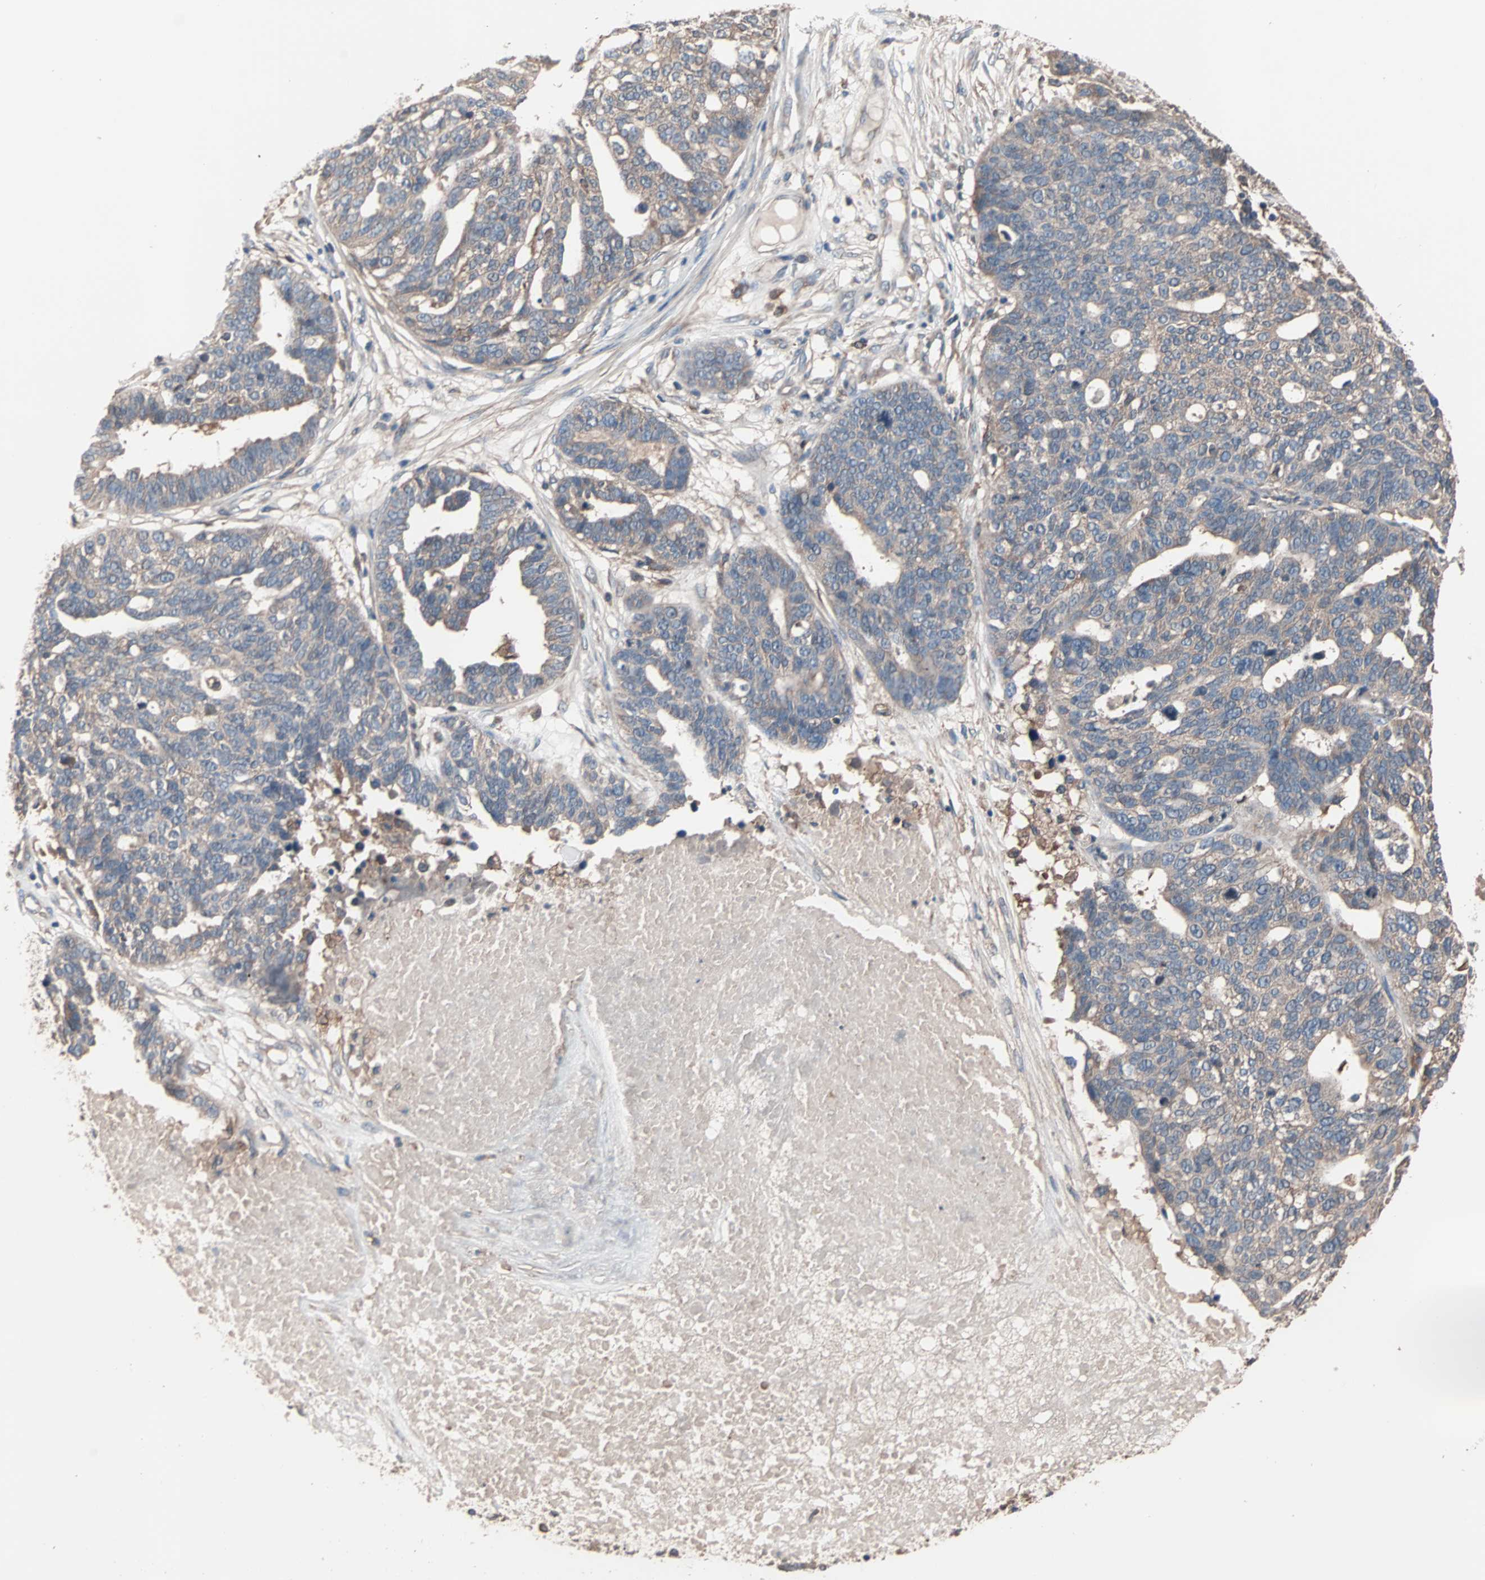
{"staining": {"intensity": "weak", "quantity": "25%-75%", "location": "cytoplasmic/membranous"}, "tissue": "ovarian cancer", "cell_type": "Tumor cells", "image_type": "cancer", "snomed": [{"axis": "morphology", "description": "Cystadenocarcinoma, serous, NOS"}, {"axis": "topography", "description": "Ovary"}], "caption": "A brown stain shows weak cytoplasmic/membranous expression of a protein in human ovarian cancer (serous cystadenocarcinoma) tumor cells. (Brightfield microscopy of DAB IHC at high magnification).", "gene": "ATG7", "patient": {"sex": "female", "age": 59}}